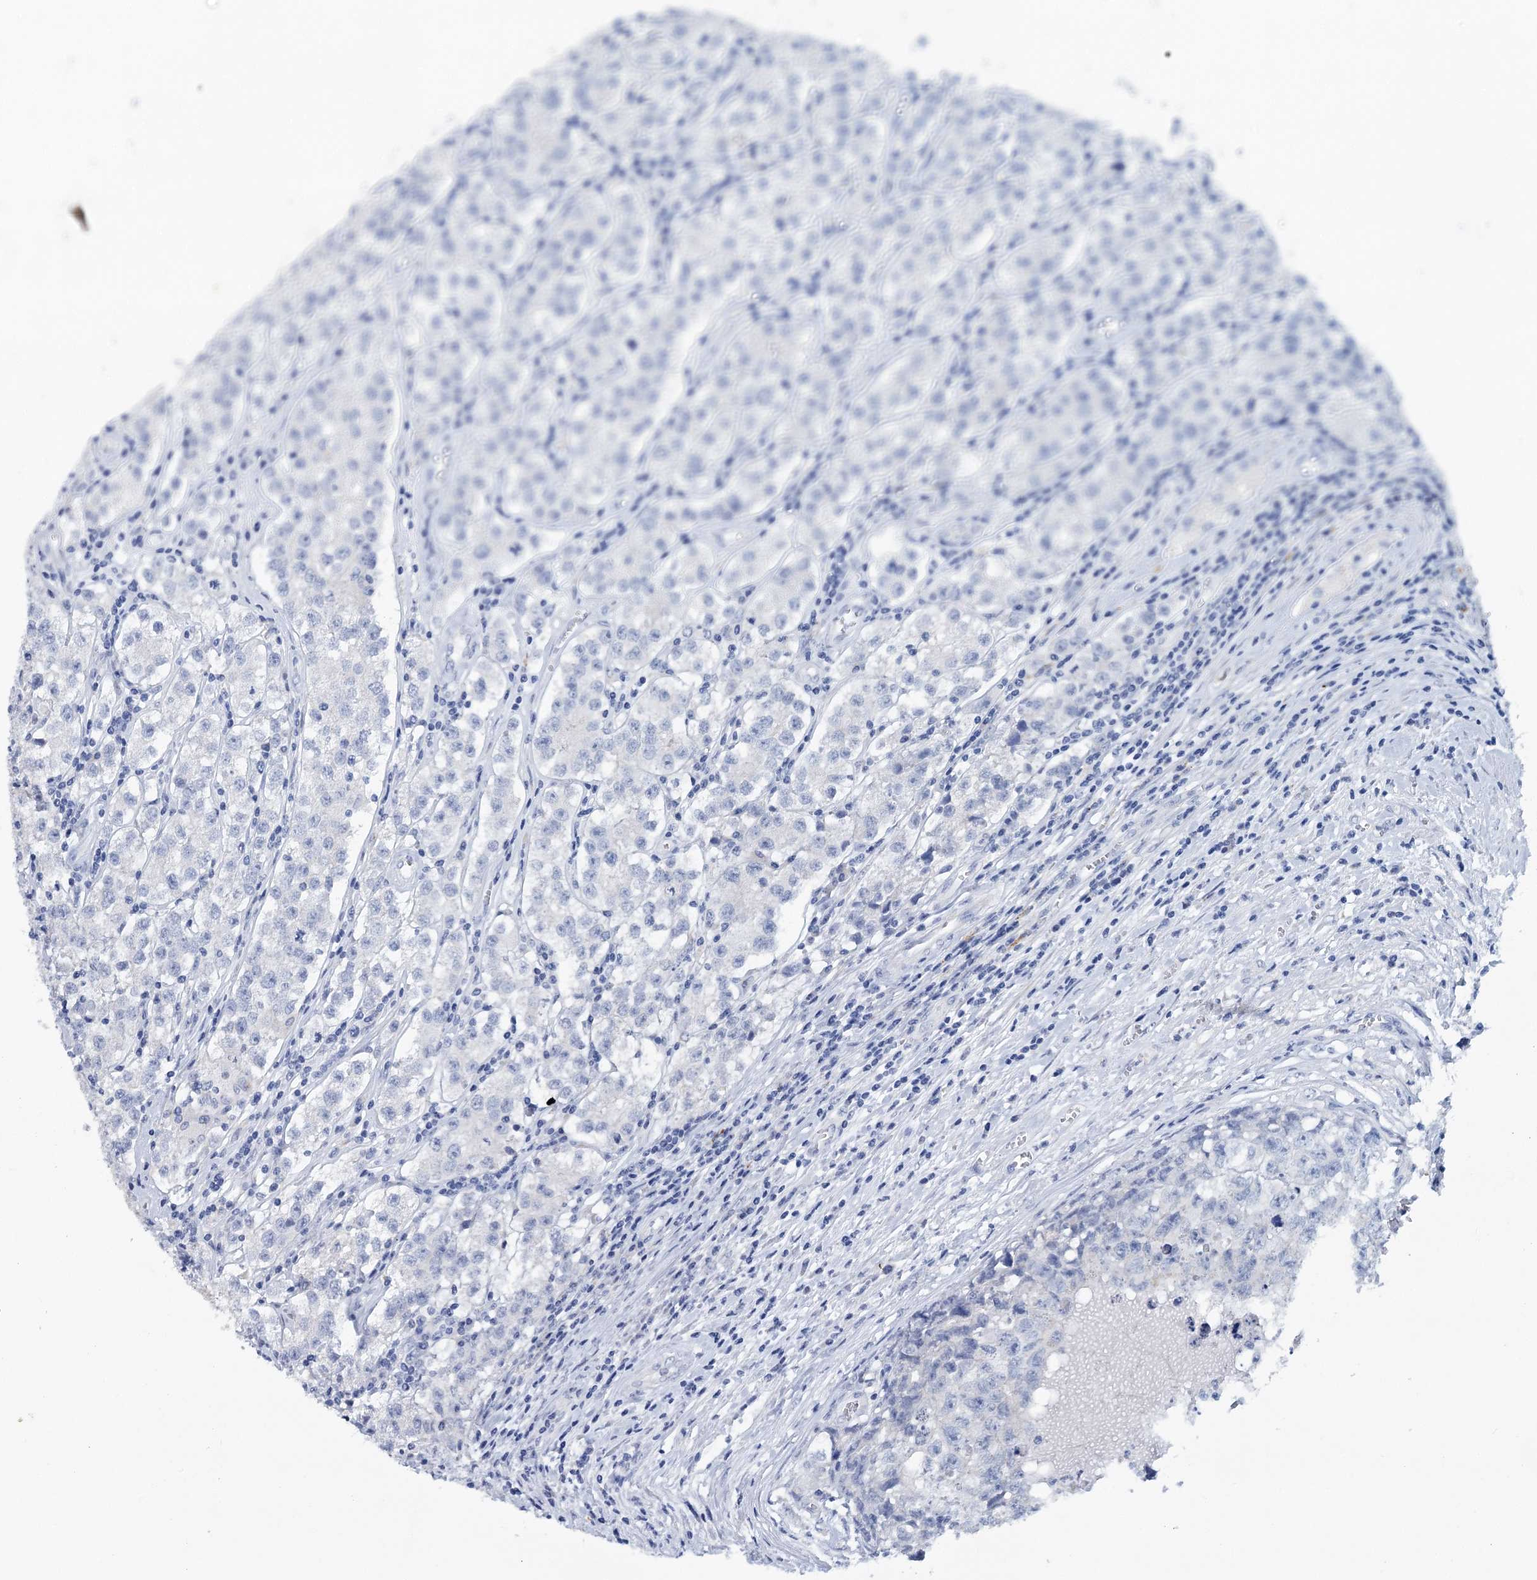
{"staining": {"intensity": "negative", "quantity": "none", "location": "none"}, "tissue": "testis cancer", "cell_type": "Tumor cells", "image_type": "cancer", "snomed": [{"axis": "morphology", "description": "Seminoma, NOS"}, {"axis": "morphology", "description": "Carcinoma, Embryonal, NOS"}, {"axis": "topography", "description": "Testis"}], "caption": "This is an immunohistochemistry (IHC) histopathology image of human testis cancer (embryonal carcinoma). There is no expression in tumor cells.", "gene": "METTL7B", "patient": {"sex": "male", "age": 43}}